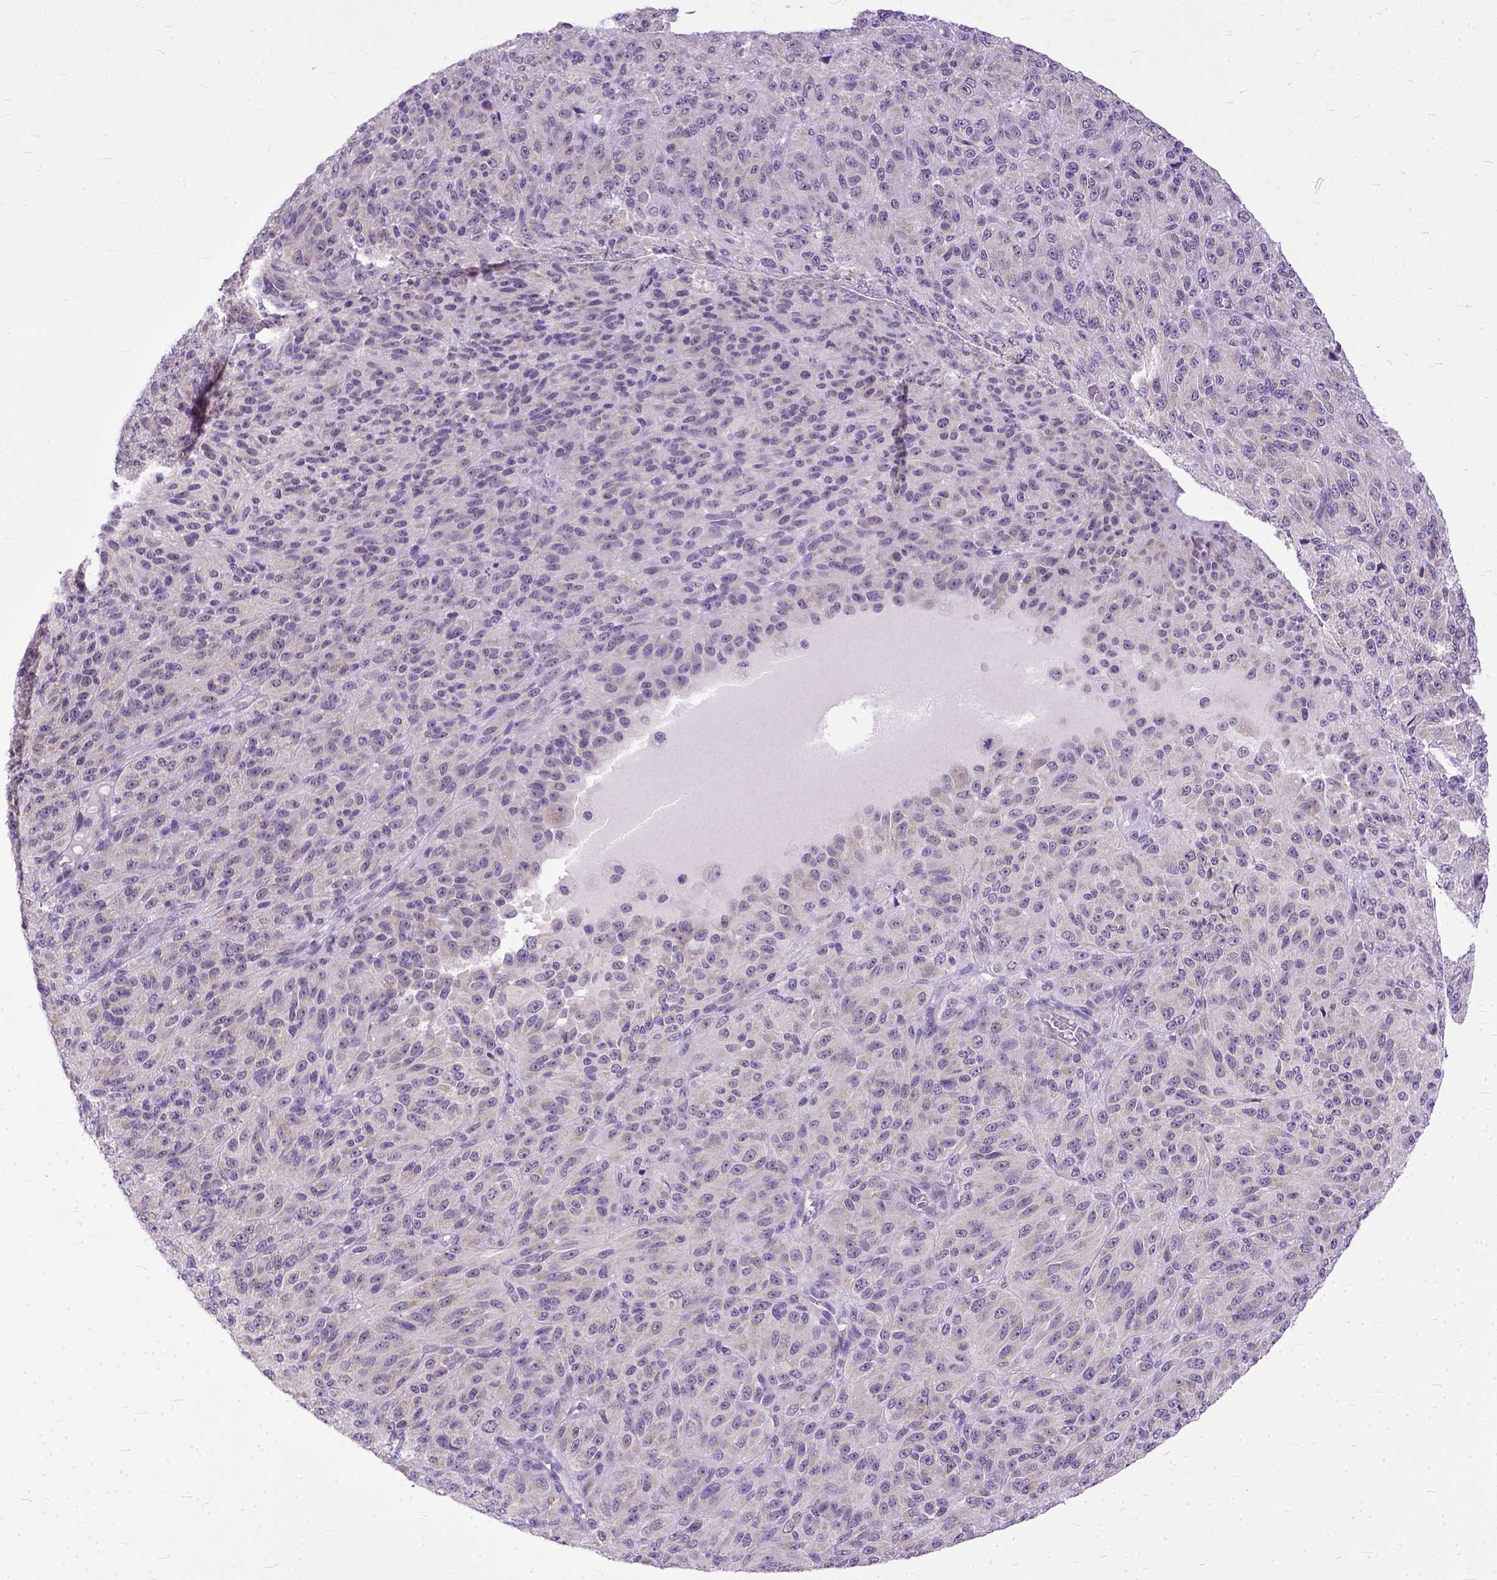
{"staining": {"intensity": "negative", "quantity": "none", "location": "none"}, "tissue": "melanoma", "cell_type": "Tumor cells", "image_type": "cancer", "snomed": [{"axis": "morphology", "description": "Malignant melanoma, Metastatic site"}, {"axis": "topography", "description": "Brain"}], "caption": "The histopathology image exhibits no staining of tumor cells in melanoma.", "gene": "TCEAL7", "patient": {"sex": "female", "age": 56}}